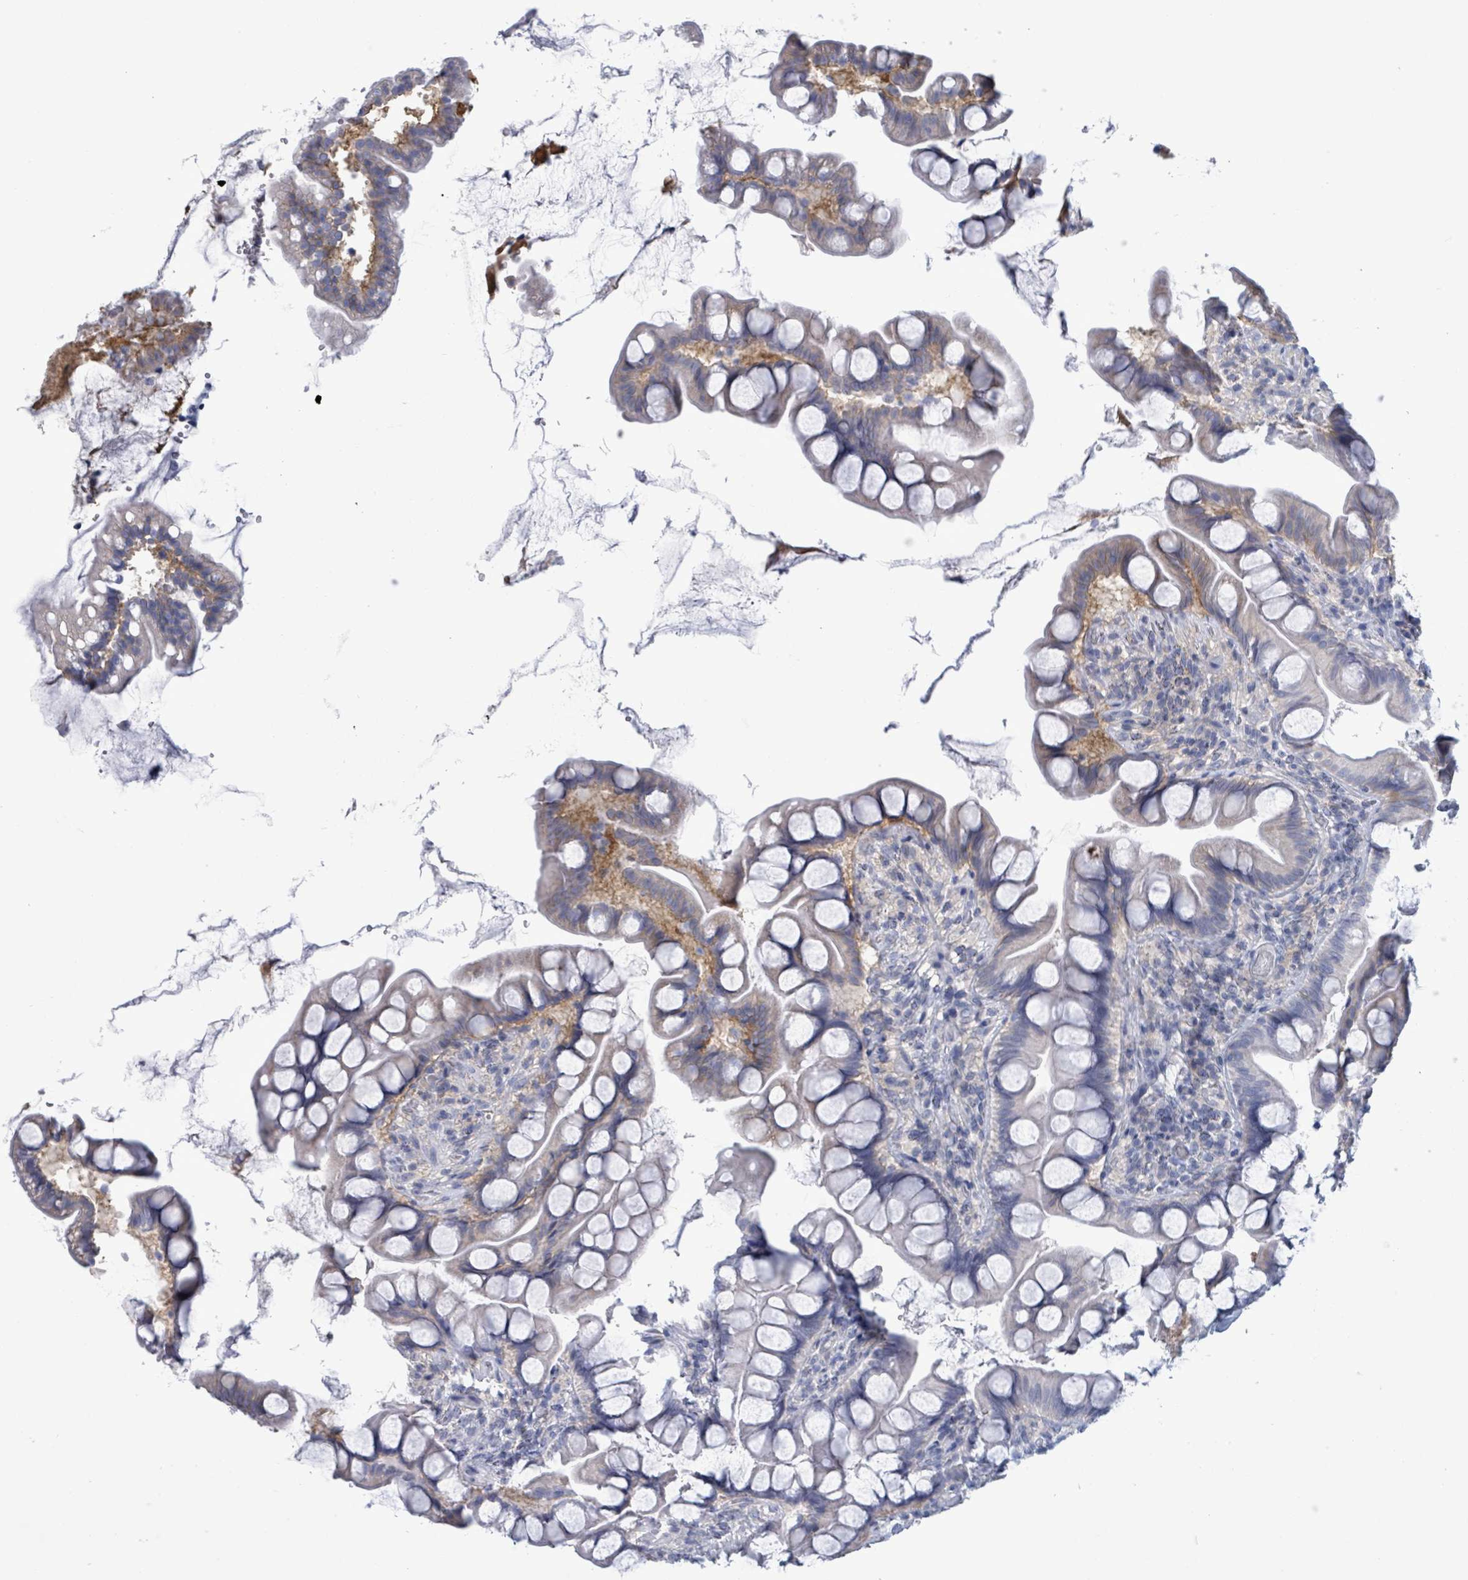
{"staining": {"intensity": "weak", "quantity": "25%-75%", "location": "cytoplasmic/membranous"}, "tissue": "small intestine", "cell_type": "Glandular cells", "image_type": "normal", "snomed": [{"axis": "morphology", "description": "Normal tissue, NOS"}, {"axis": "topography", "description": "Small intestine"}], "caption": "Immunohistochemical staining of normal human small intestine displays weak cytoplasmic/membranous protein staining in about 25%-75% of glandular cells.", "gene": "BSG", "patient": {"sex": "male", "age": 70}}